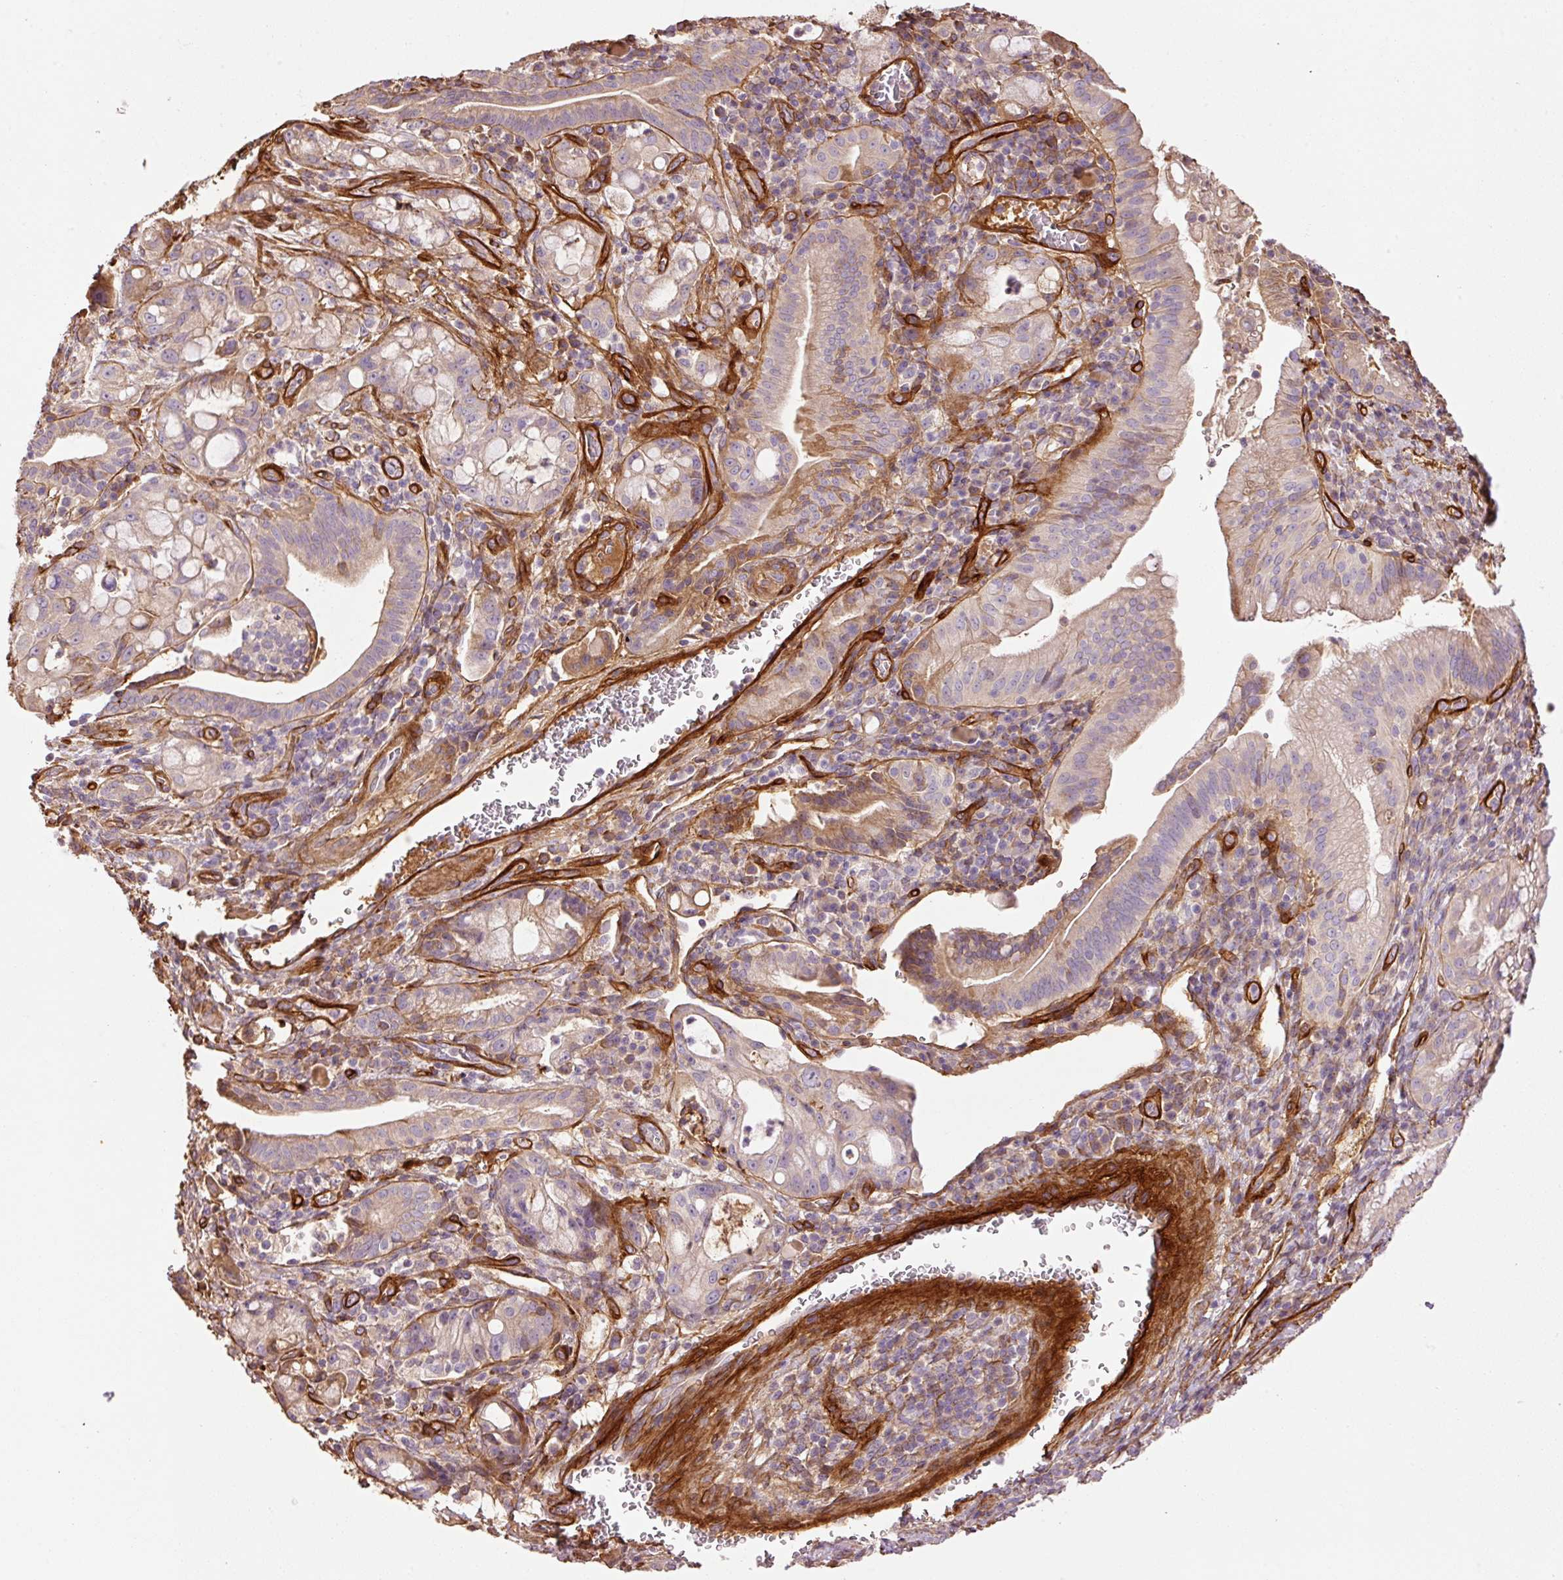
{"staining": {"intensity": "moderate", "quantity": "<25%", "location": "cytoplasmic/membranous"}, "tissue": "pancreatic cancer", "cell_type": "Tumor cells", "image_type": "cancer", "snomed": [{"axis": "morphology", "description": "Adenocarcinoma, NOS"}, {"axis": "topography", "description": "Pancreas"}], "caption": "A micrograph showing moderate cytoplasmic/membranous expression in approximately <25% of tumor cells in adenocarcinoma (pancreatic), as visualized by brown immunohistochemical staining.", "gene": "NID2", "patient": {"sex": "male", "age": 68}}